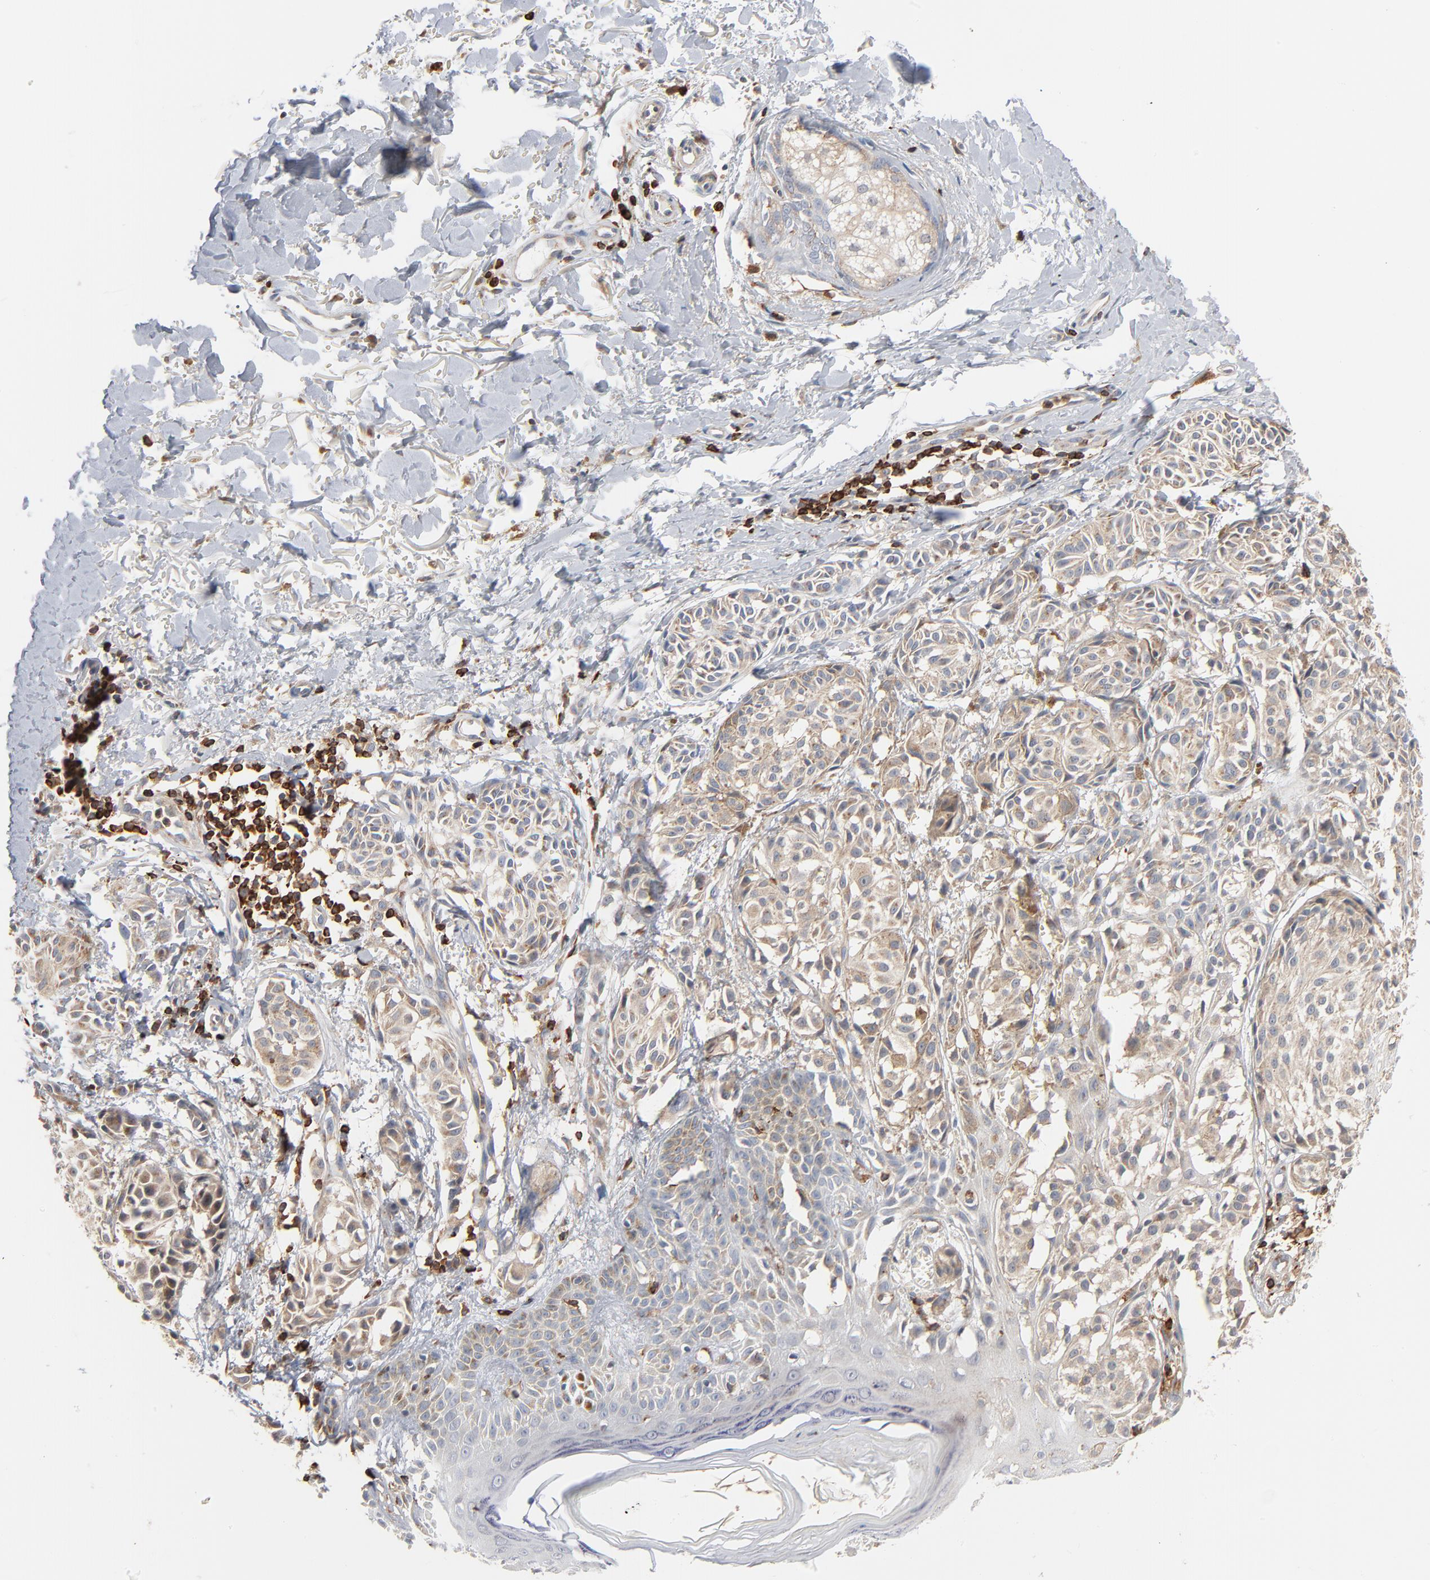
{"staining": {"intensity": "weak", "quantity": ">75%", "location": "cytoplasmic/membranous"}, "tissue": "melanoma", "cell_type": "Tumor cells", "image_type": "cancer", "snomed": [{"axis": "morphology", "description": "Malignant melanoma, NOS"}, {"axis": "topography", "description": "Skin"}], "caption": "A brown stain labels weak cytoplasmic/membranous staining of a protein in malignant melanoma tumor cells.", "gene": "SH3KBP1", "patient": {"sex": "male", "age": 76}}